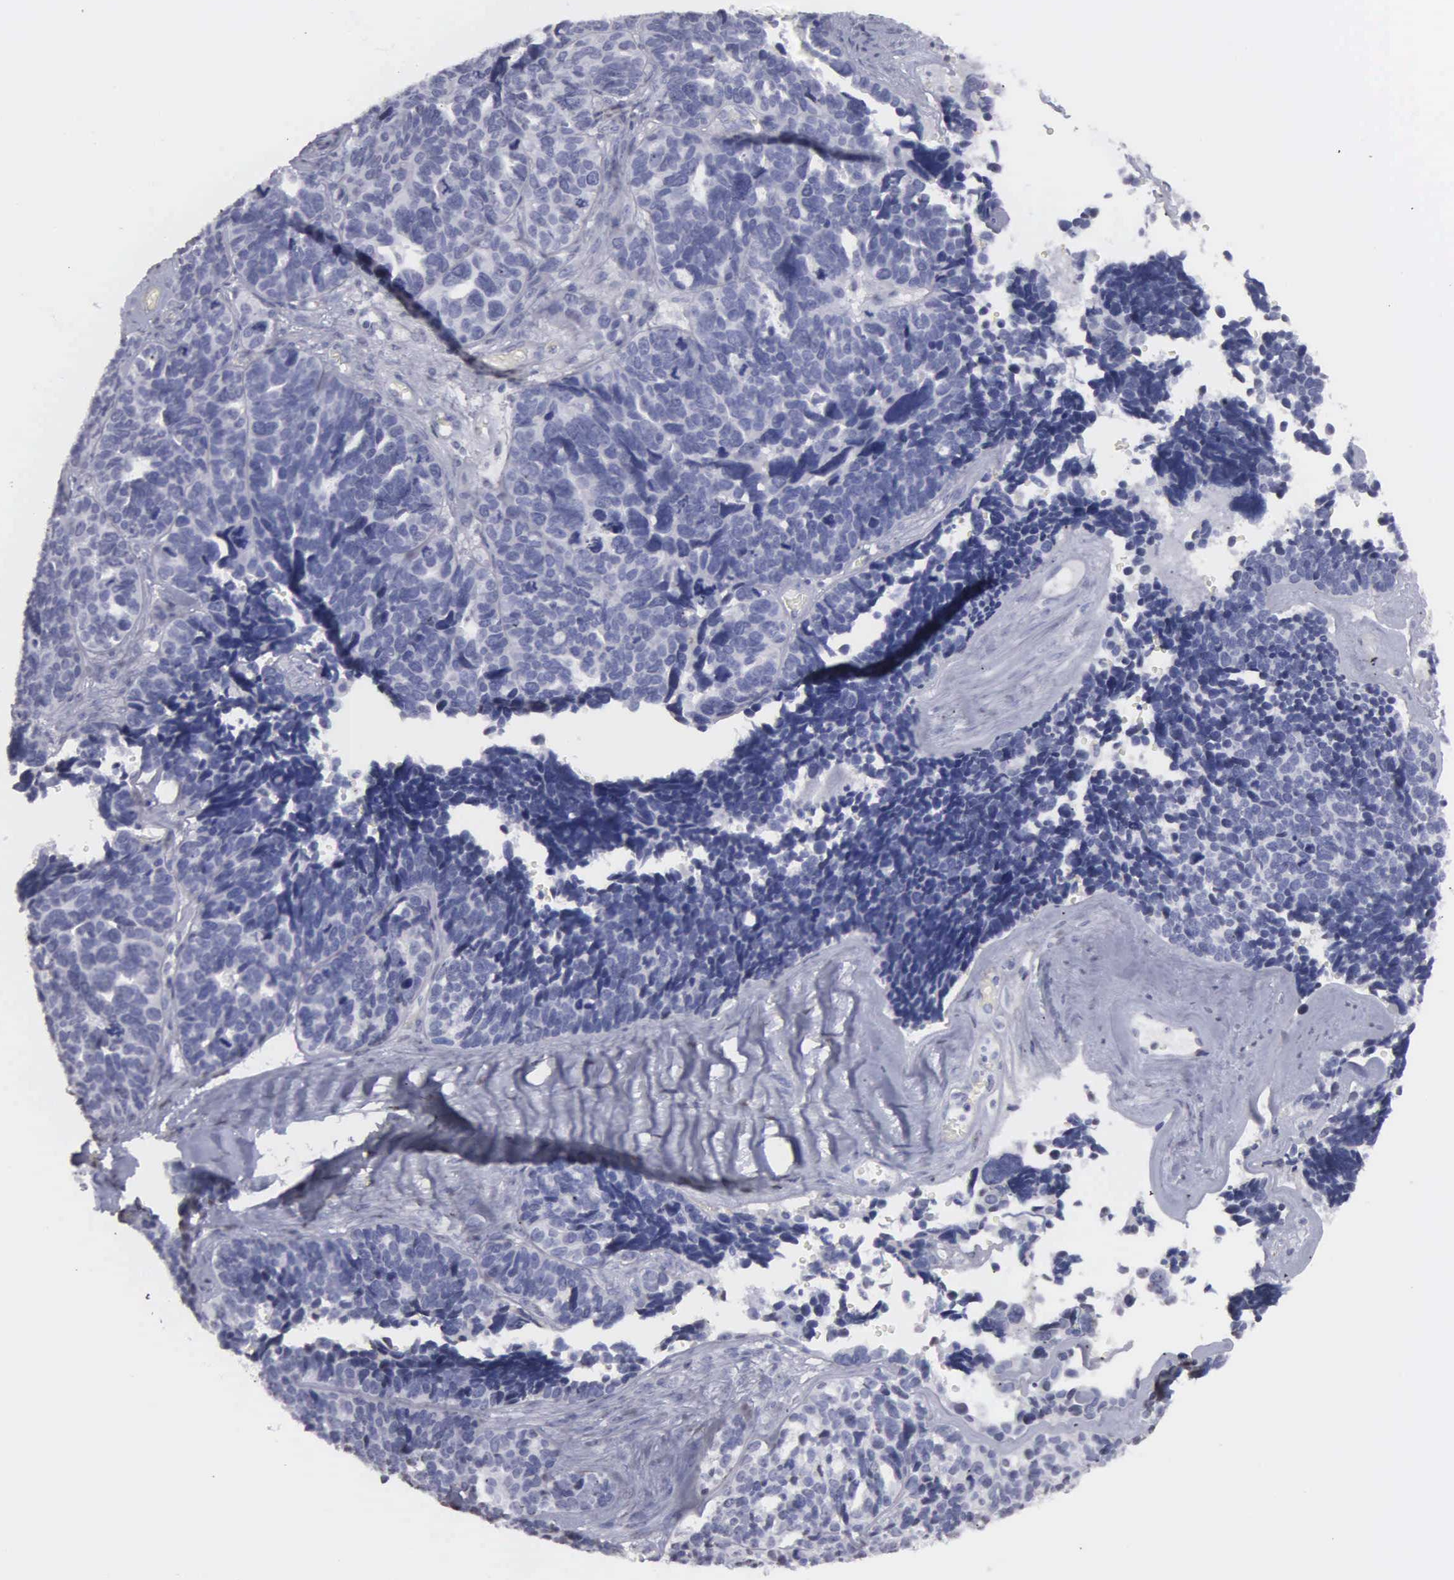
{"staining": {"intensity": "negative", "quantity": "none", "location": "none"}, "tissue": "ovarian cancer", "cell_type": "Tumor cells", "image_type": "cancer", "snomed": [{"axis": "morphology", "description": "Cystadenocarcinoma, serous, NOS"}, {"axis": "topography", "description": "Ovary"}], "caption": "The image exhibits no staining of tumor cells in serous cystadenocarcinoma (ovarian).", "gene": "KIAA0586", "patient": {"sex": "female", "age": 77}}